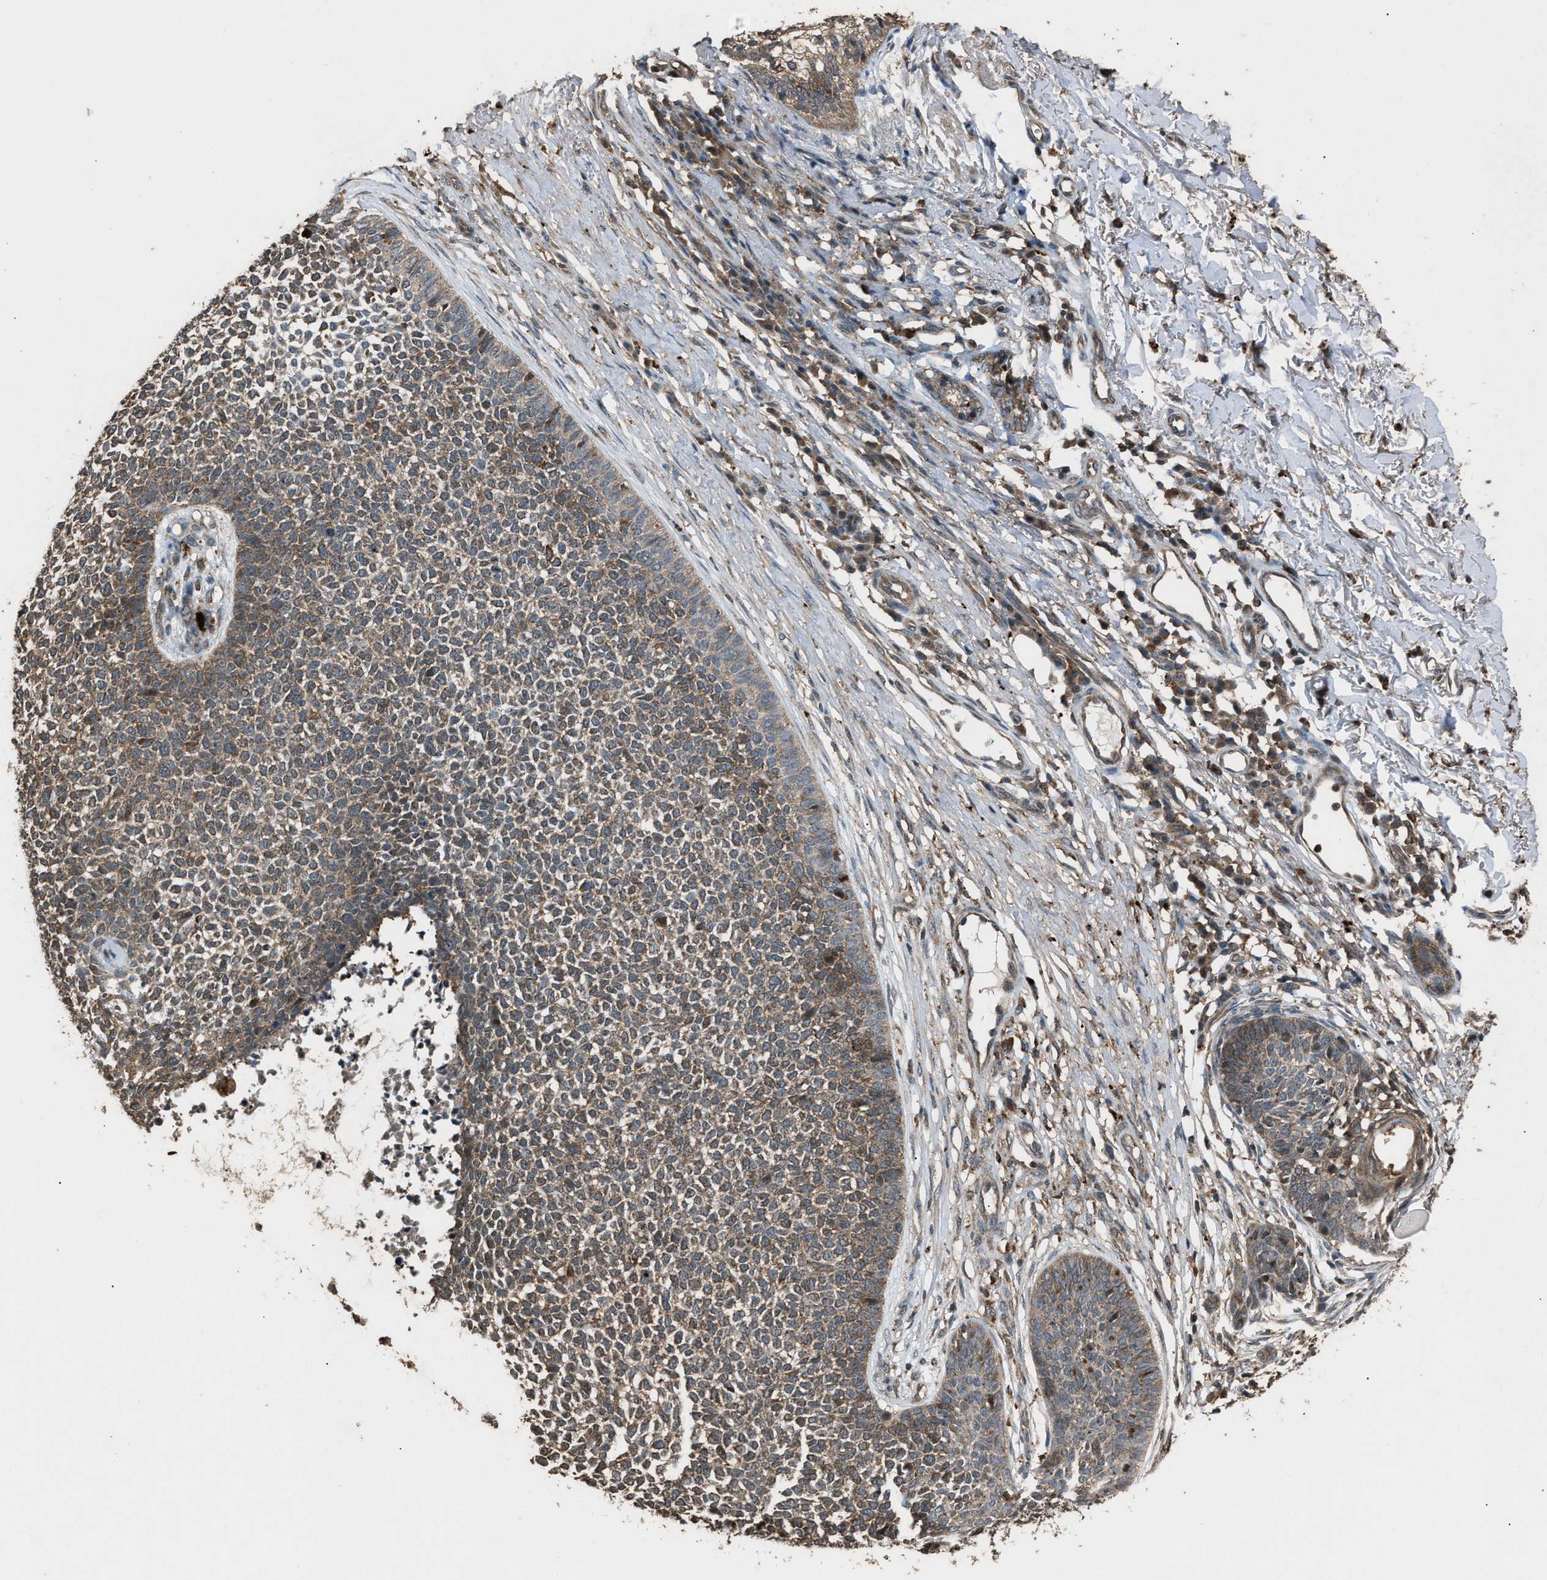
{"staining": {"intensity": "moderate", "quantity": ">75%", "location": "cytoplasmic/membranous"}, "tissue": "skin cancer", "cell_type": "Tumor cells", "image_type": "cancer", "snomed": [{"axis": "morphology", "description": "Basal cell carcinoma"}, {"axis": "topography", "description": "Skin"}], "caption": "This micrograph reveals immunohistochemistry (IHC) staining of human skin basal cell carcinoma, with medium moderate cytoplasmic/membranous staining in approximately >75% of tumor cells.", "gene": "PSMD1", "patient": {"sex": "female", "age": 84}}